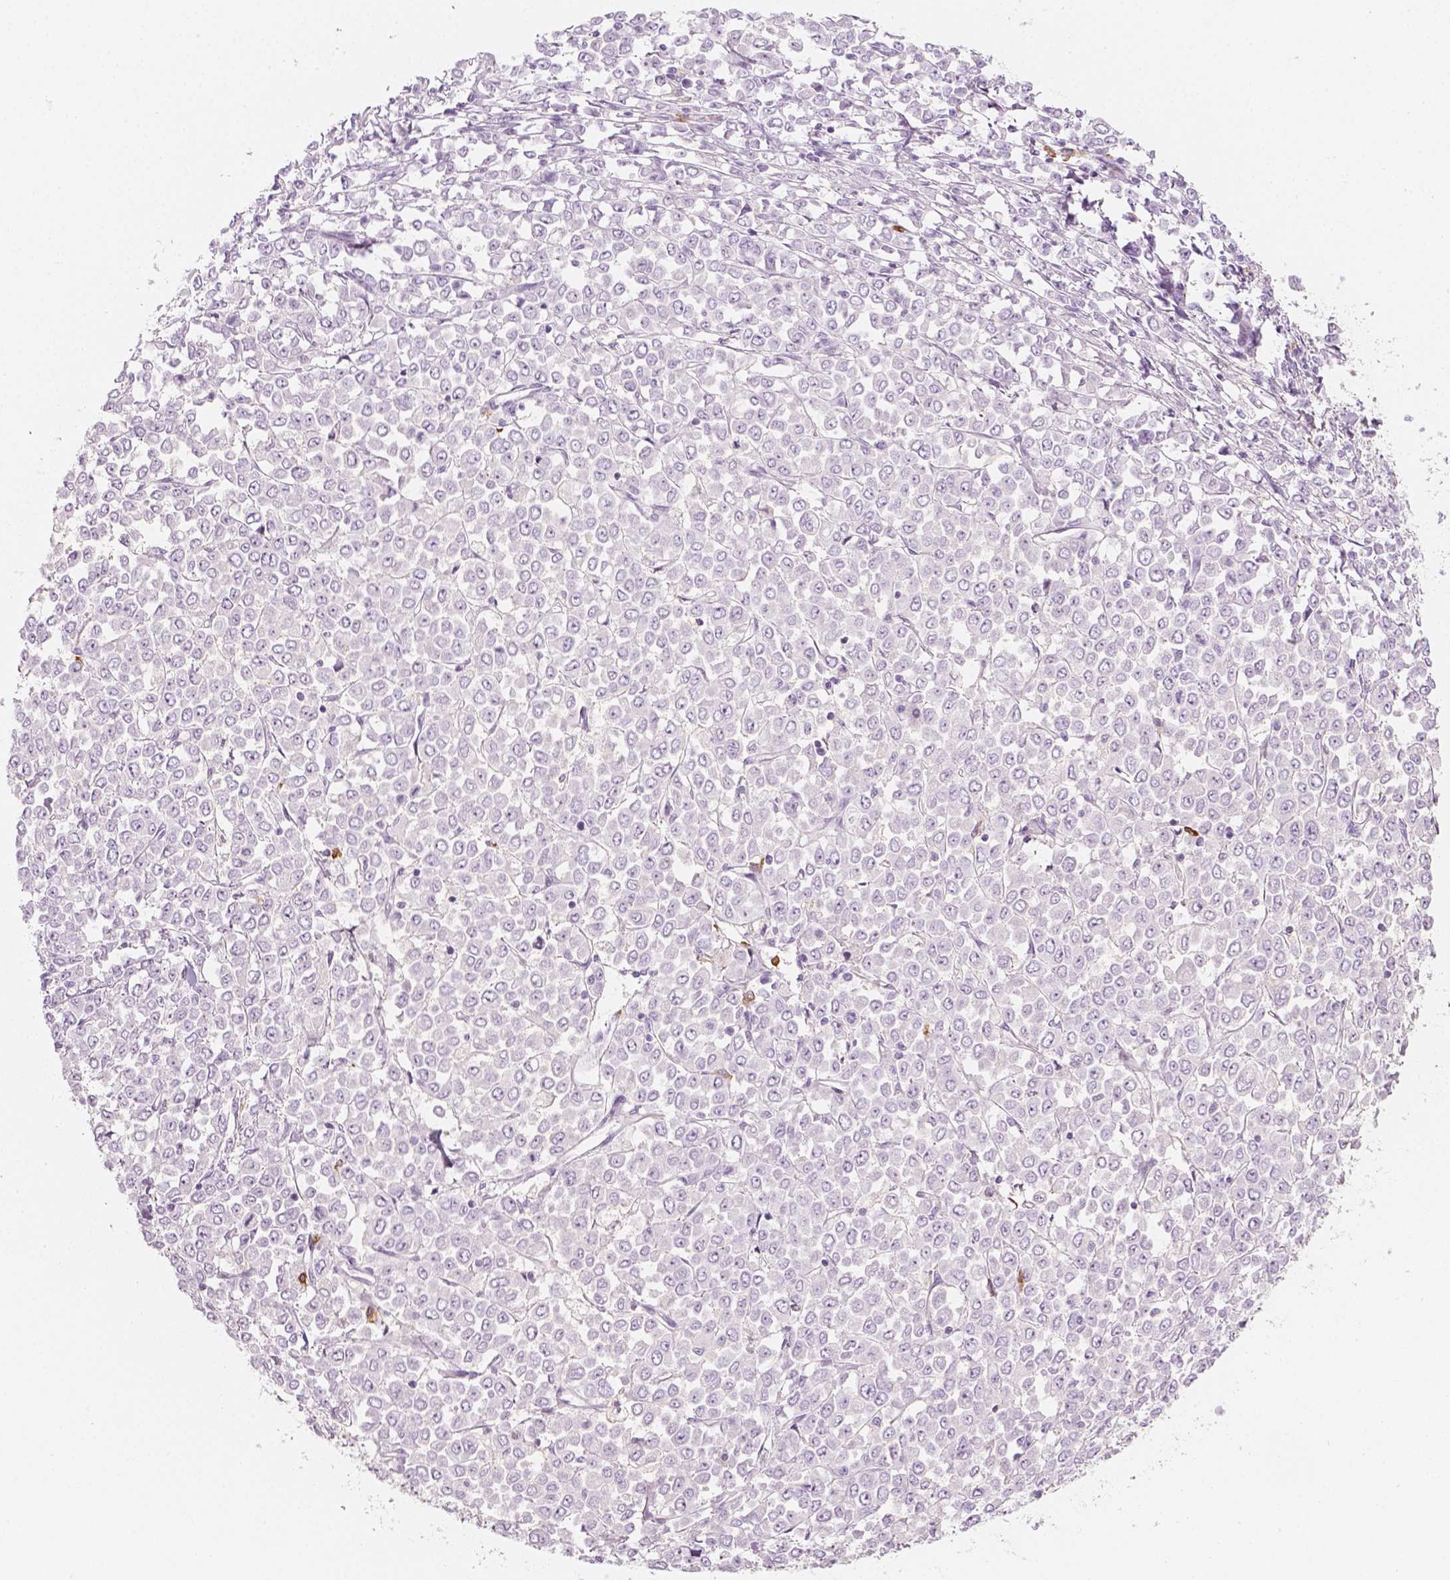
{"staining": {"intensity": "strong", "quantity": "<25%", "location": "cytoplasmic/membranous"}, "tissue": "stomach cancer", "cell_type": "Tumor cells", "image_type": "cancer", "snomed": [{"axis": "morphology", "description": "Adenocarcinoma, NOS"}, {"axis": "topography", "description": "Stomach, upper"}], "caption": "Brown immunohistochemical staining in stomach adenocarcinoma exhibits strong cytoplasmic/membranous positivity in approximately <25% of tumor cells.", "gene": "CES1", "patient": {"sex": "male", "age": 70}}